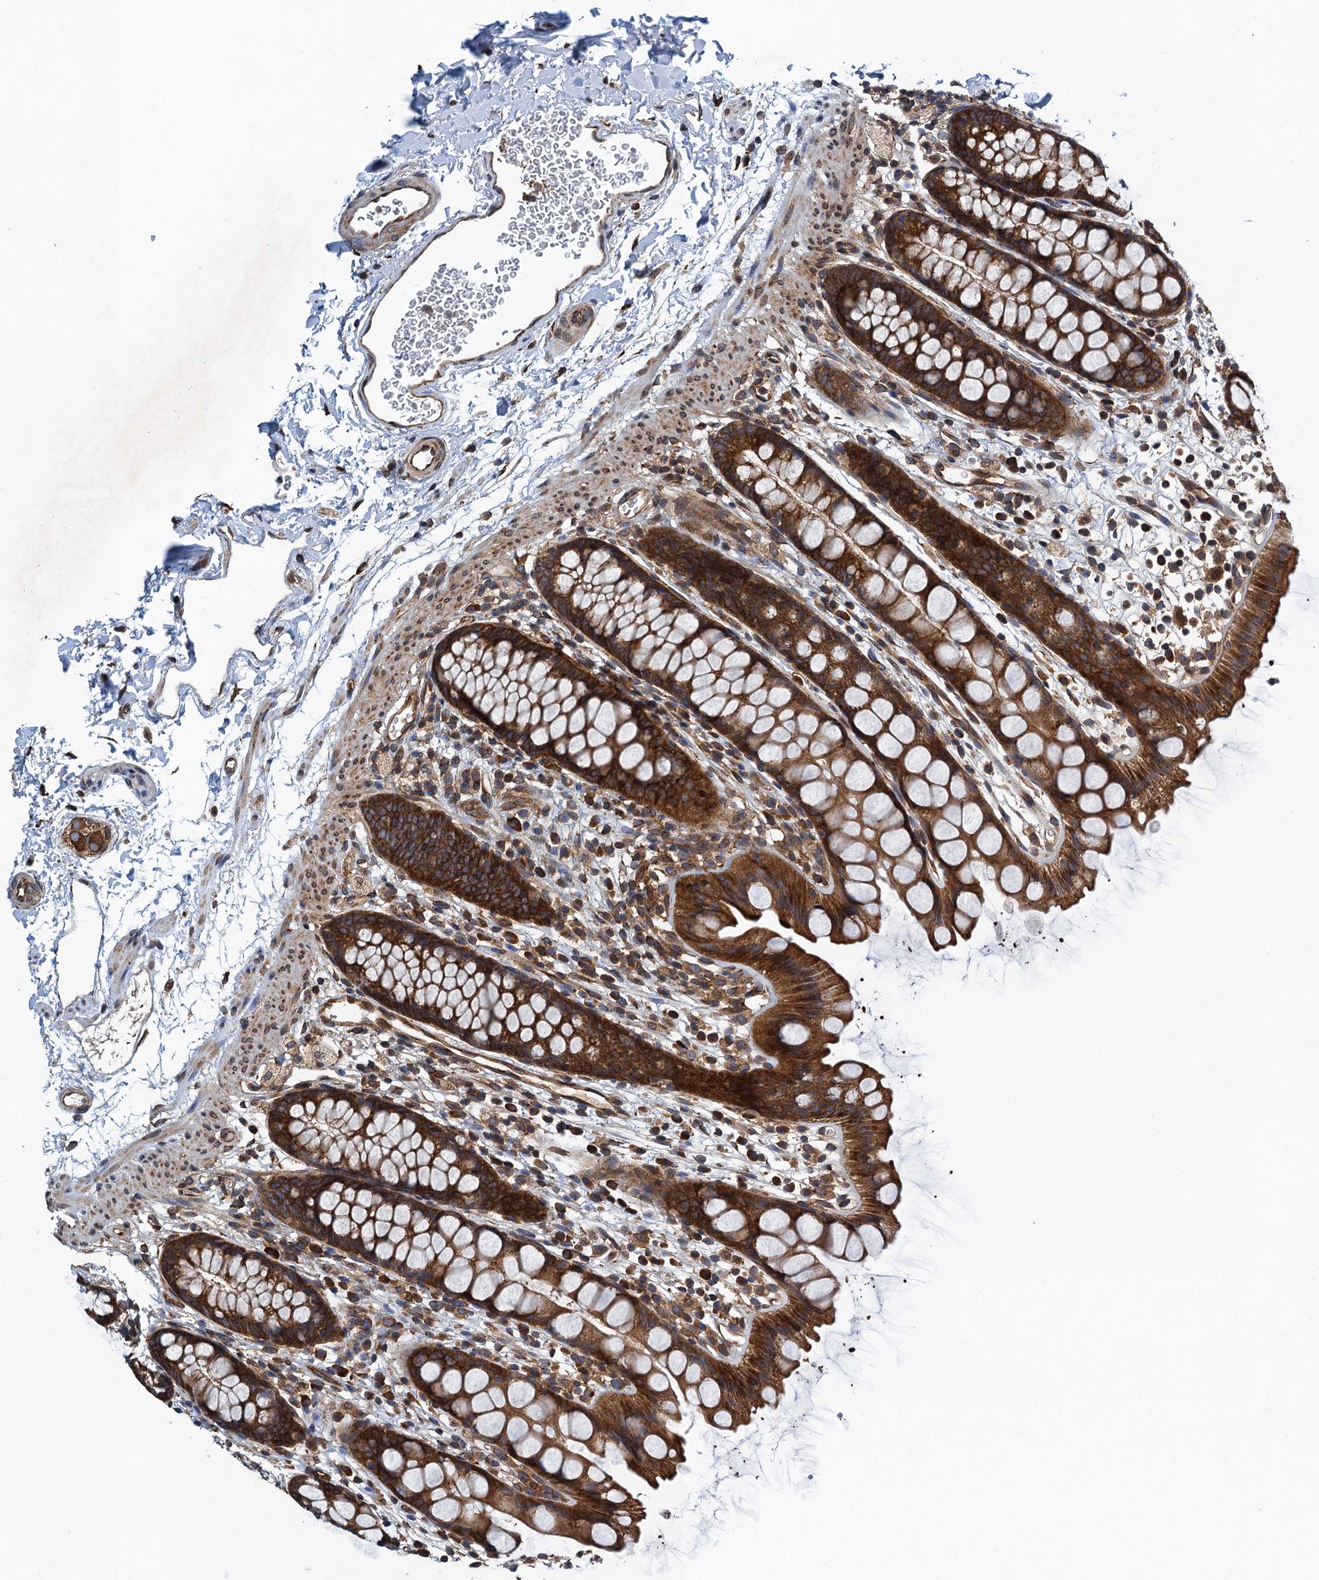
{"staining": {"intensity": "strong", "quantity": ">75%", "location": "cytoplasmic/membranous"}, "tissue": "rectum", "cell_type": "Glandular cells", "image_type": "normal", "snomed": [{"axis": "morphology", "description": "Normal tissue, NOS"}, {"axis": "topography", "description": "Rectum"}], "caption": "Brown immunohistochemical staining in benign human rectum displays strong cytoplasmic/membranous positivity in about >75% of glandular cells. (Brightfield microscopy of DAB IHC at high magnification).", "gene": "MDM1", "patient": {"sex": "female", "age": 65}}